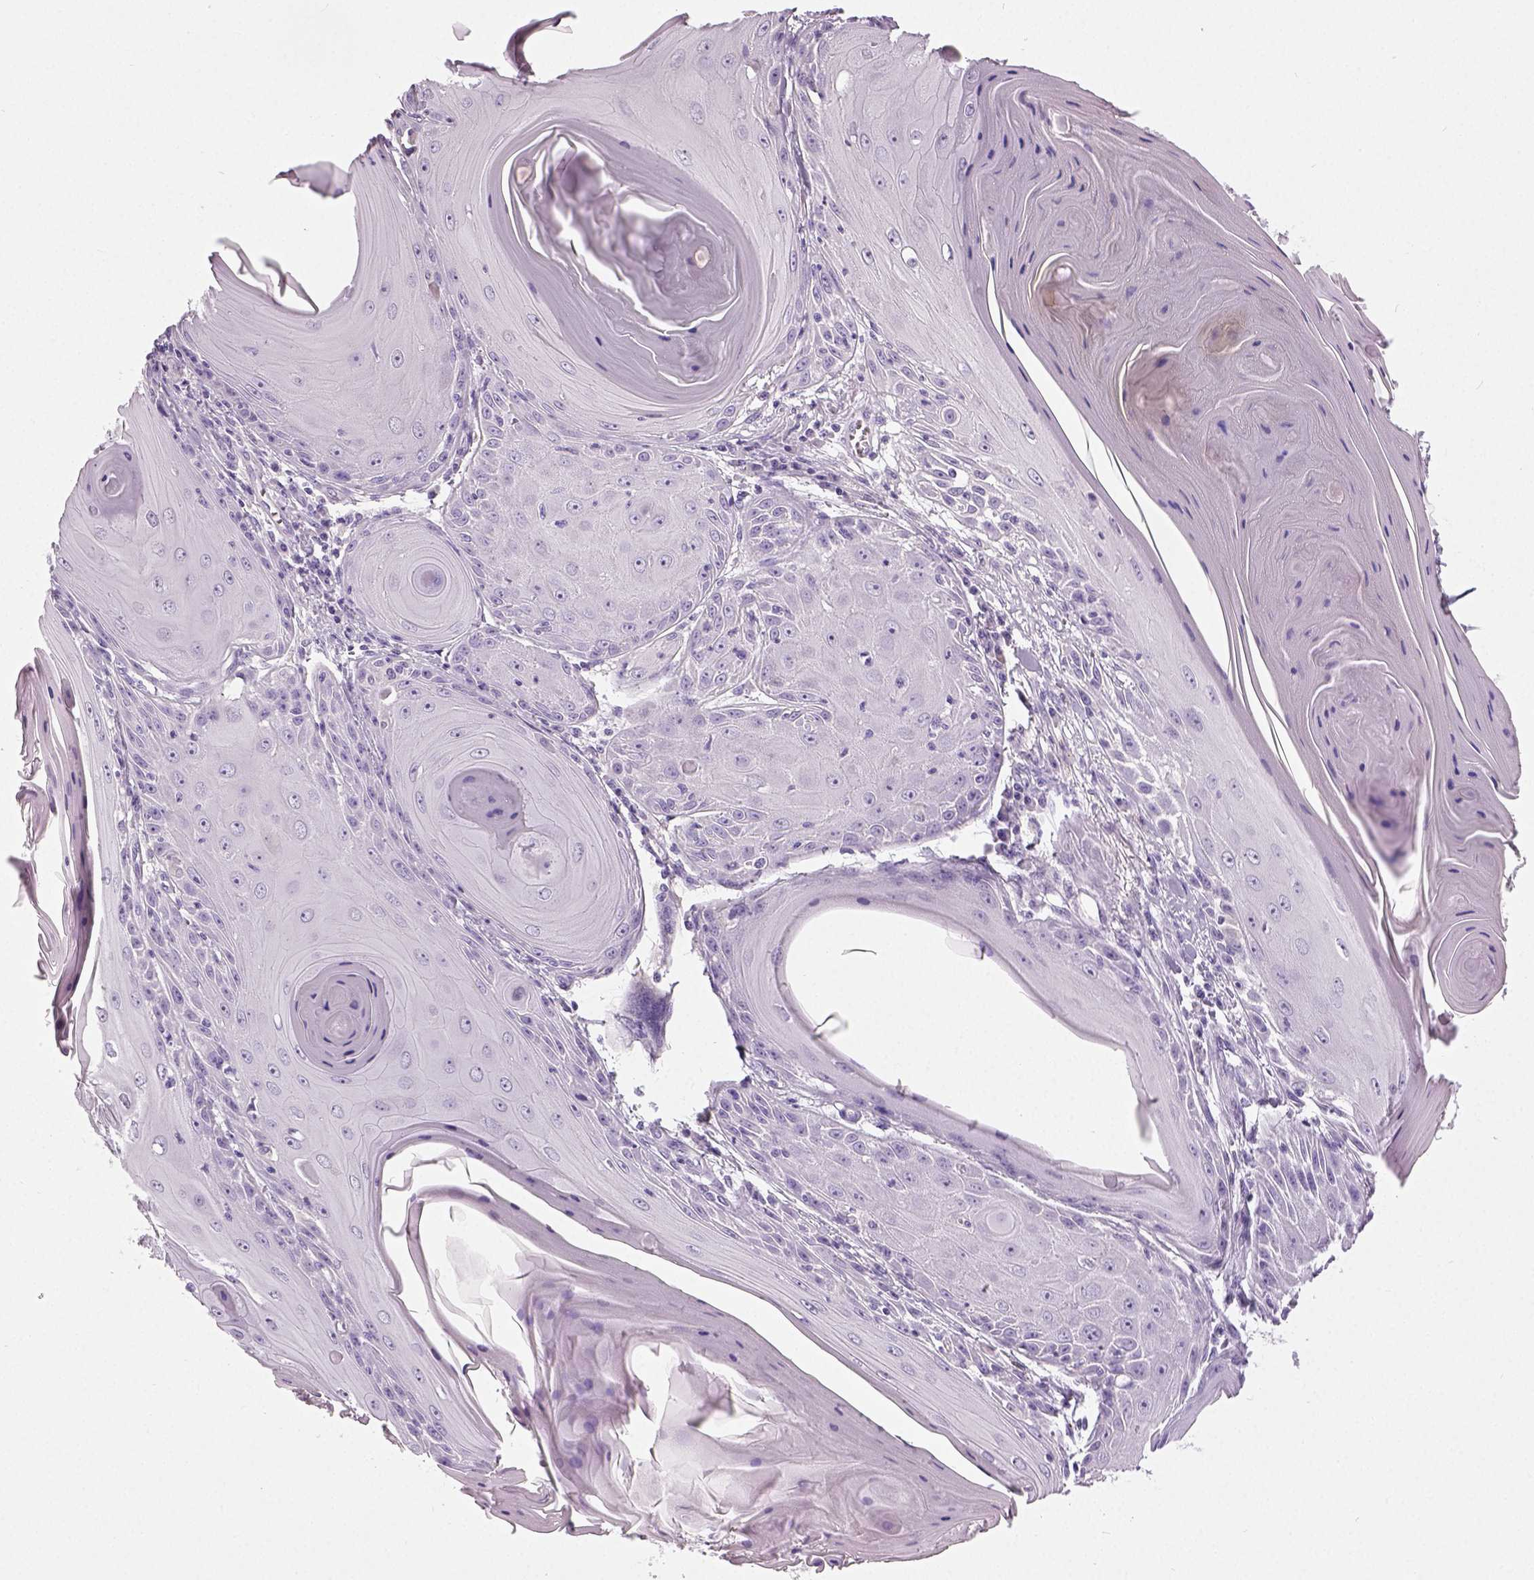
{"staining": {"intensity": "negative", "quantity": "none", "location": "none"}, "tissue": "skin cancer", "cell_type": "Tumor cells", "image_type": "cancer", "snomed": [{"axis": "morphology", "description": "Squamous cell carcinoma, NOS"}, {"axis": "topography", "description": "Skin"}, {"axis": "topography", "description": "Vulva"}], "caption": "A high-resolution micrograph shows immunohistochemistry (IHC) staining of skin cancer, which reveals no significant expression in tumor cells.", "gene": "NECAB2", "patient": {"sex": "female", "age": 85}}